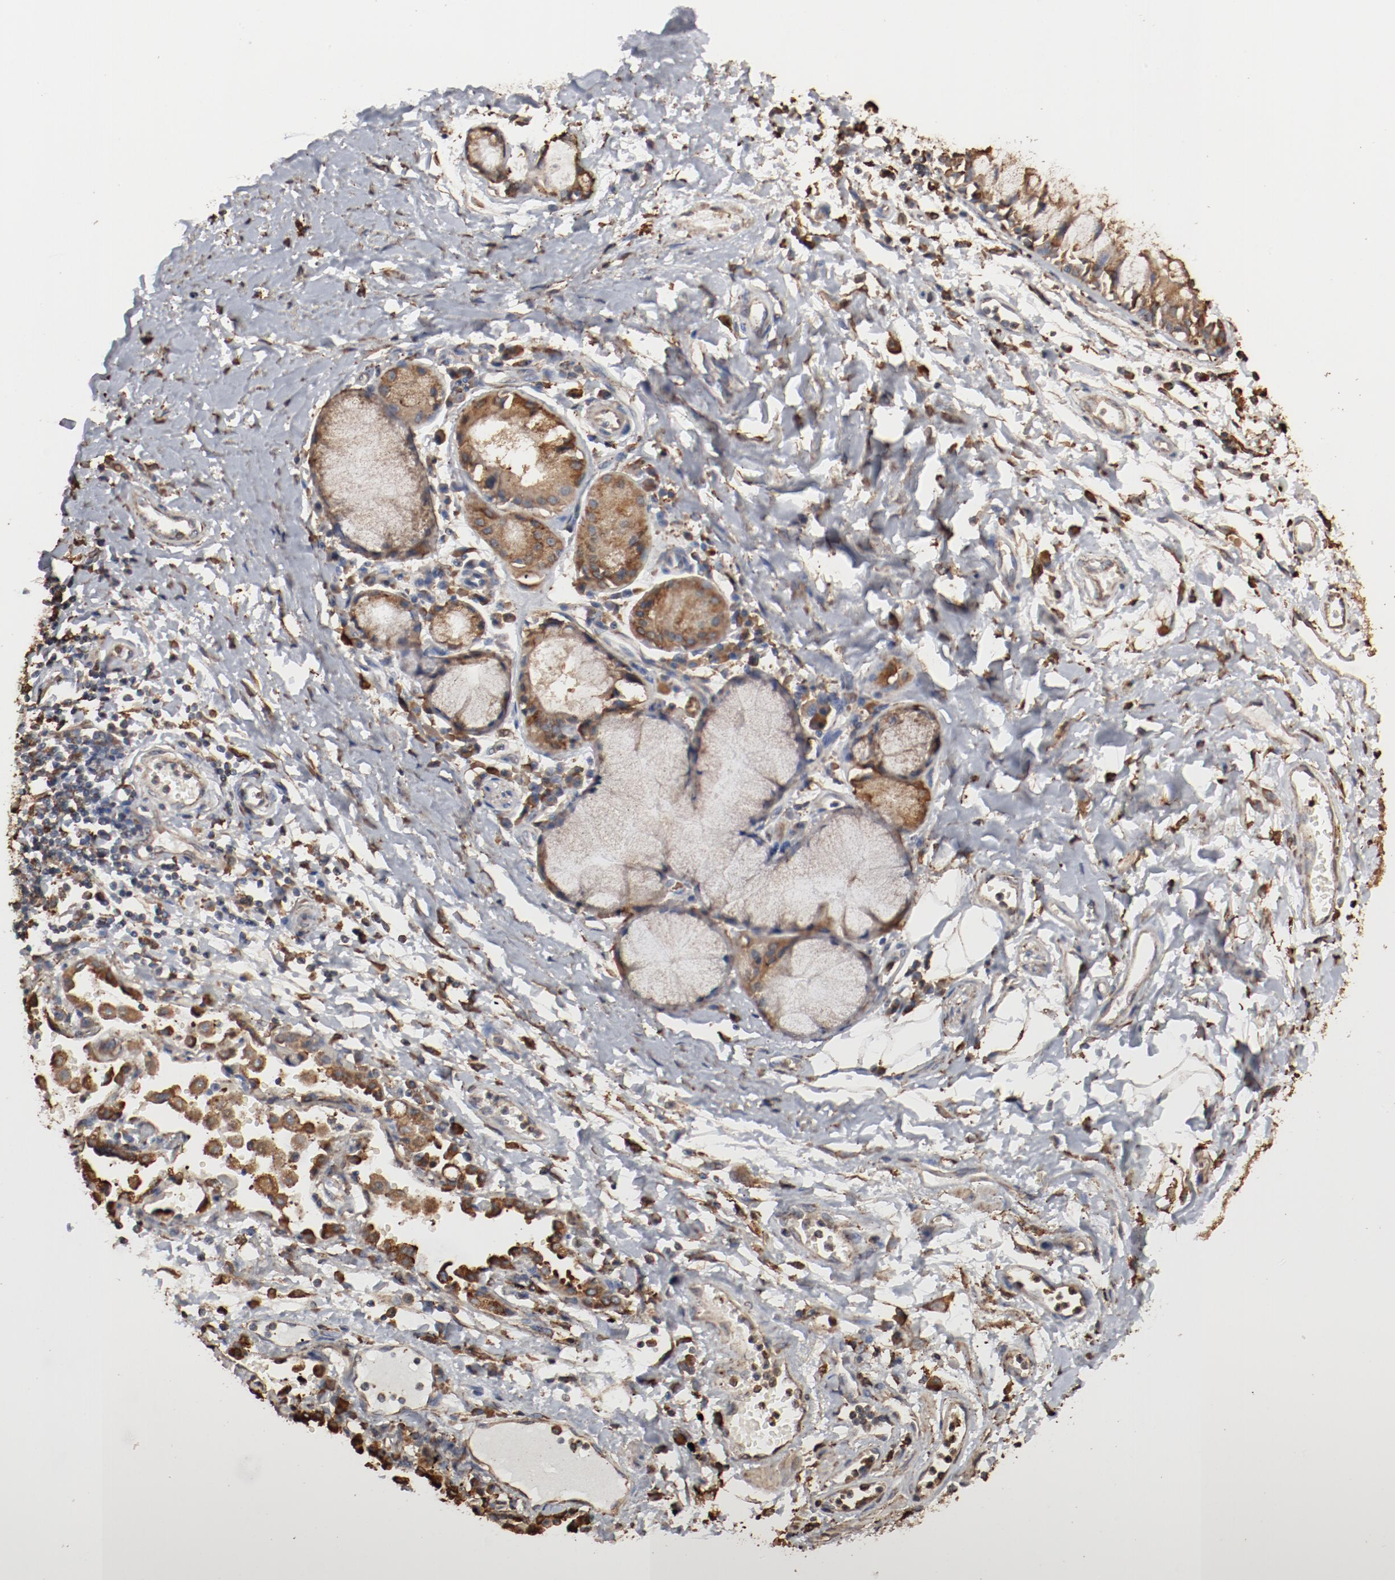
{"staining": {"intensity": "moderate", "quantity": ">75%", "location": "cytoplasmic/membranous"}, "tissue": "adipose tissue", "cell_type": "Adipocytes", "image_type": "normal", "snomed": [{"axis": "morphology", "description": "Normal tissue, NOS"}, {"axis": "morphology", "description": "Adenocarcinoma, NOS"}, {"axis": "topography", "description": "Cartilage tissue"}, {"axis": "topography", "description": "Bronchus"}, {"axis": "topography", "description": "Lung"}], "caption": "Immunohistochemical staining of normal adipose tissue displays moderate cytoplasmic/membranous protein positivity in approximately >75% of adipocytes. (brown staining indicates protein expression, while blue staining denotes nuclei).", "gene": "PDIA3", "patient": {"sex": "female", "age": 67}}